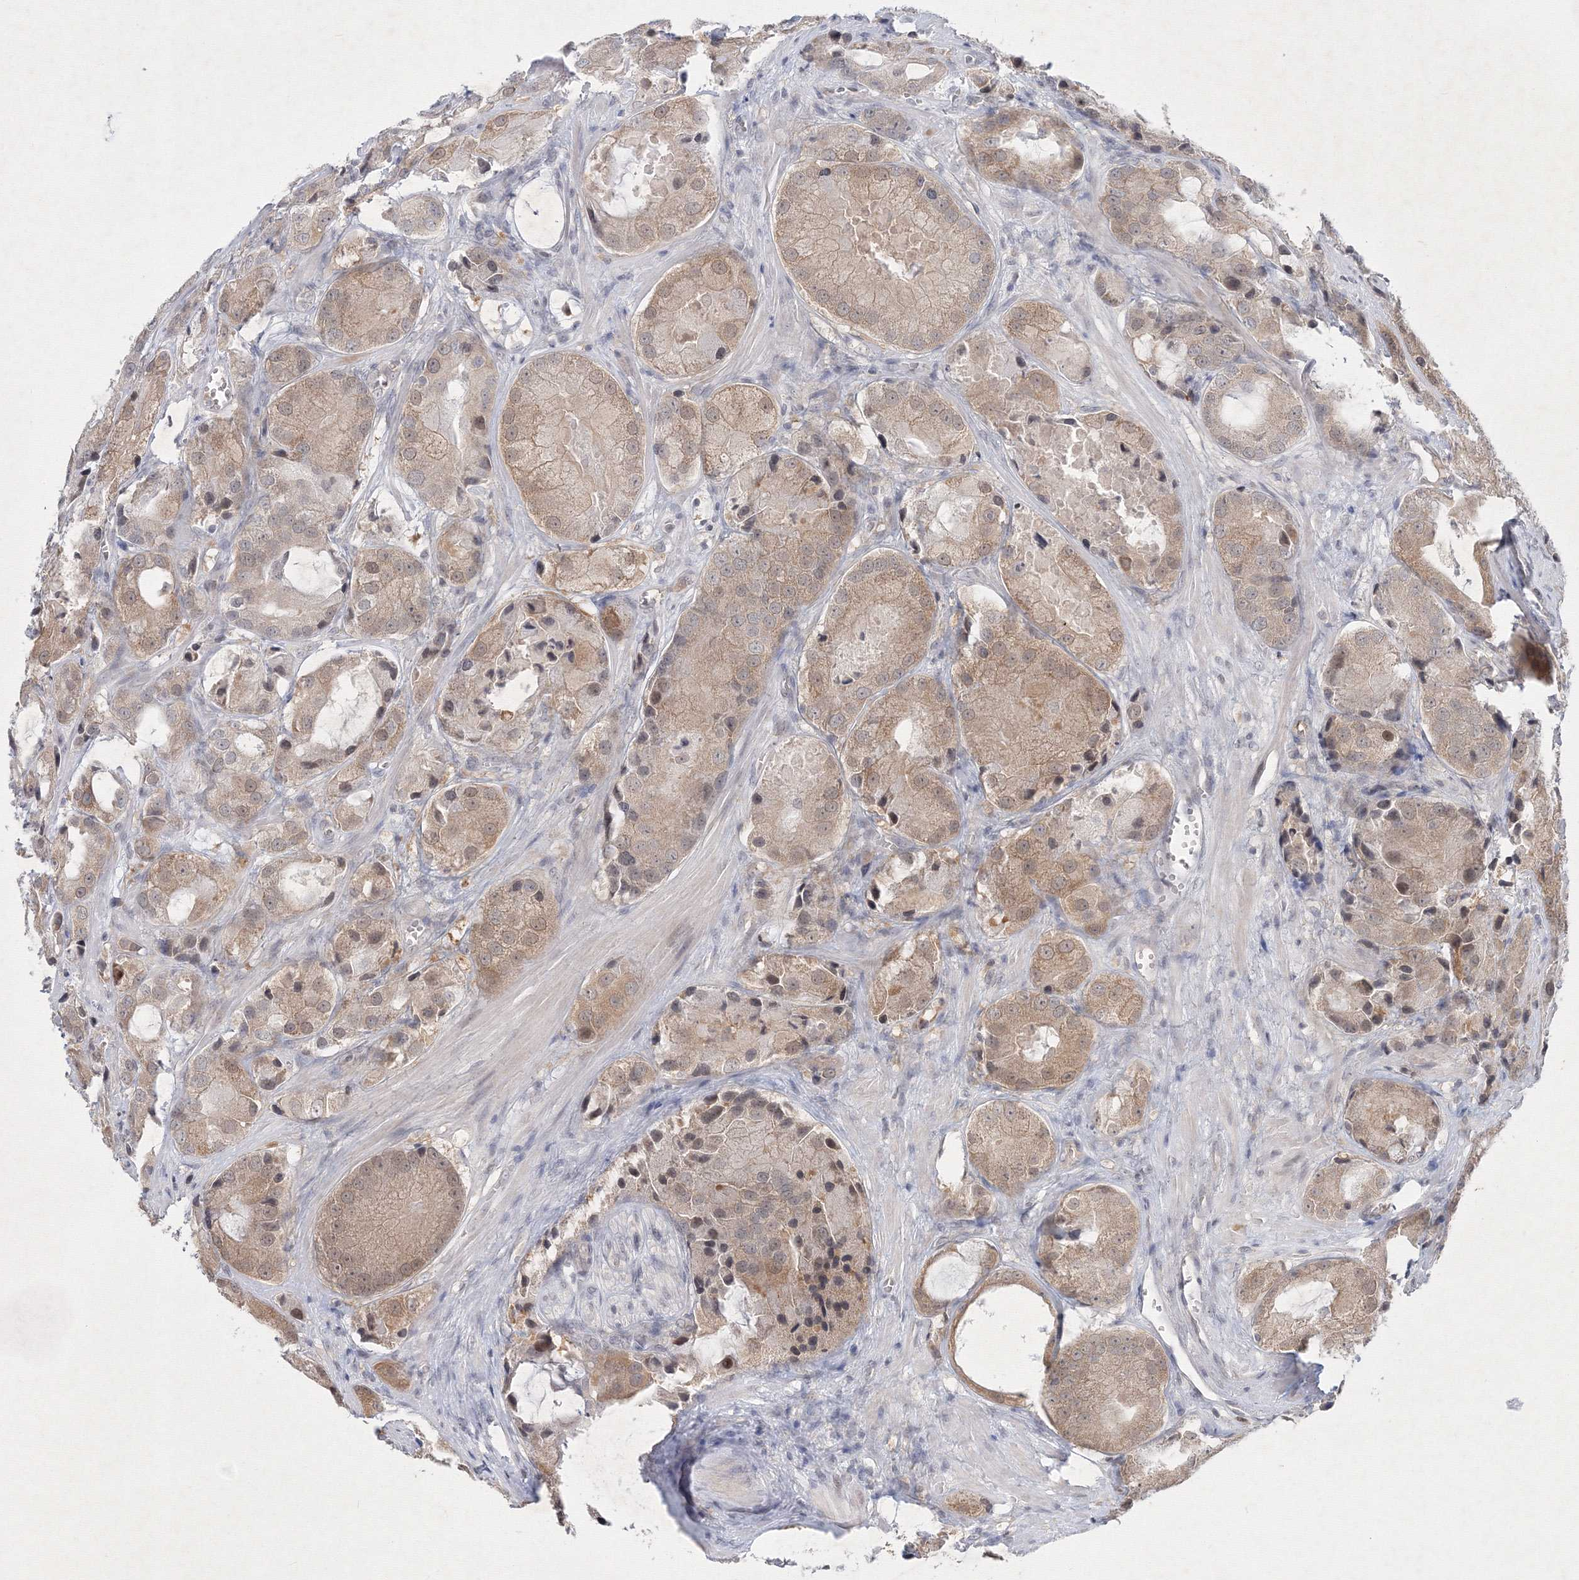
{"staining": {"intensity": "weak", "quantity": ">75%", "location": "cytoplasmic/membranous,nuclear"}, "tissue": "prostate cancer", "cell_type": "Tumor cells", "image_type": "cancer", "snomed": [{"axis": "morphology", "description": "Adenocarcinoma, High grade"}, {"axis": "topography", "description": "Prostate"}], "caption": "IHC micrograph of human high-grade adenocarcinoma (prostate) stained for a protein (brown), which reveals low levels of weak cytoplasmic/membranous and nuclear staining in about >75% of tumor cells.", "gene": "NXPE3", "patient": {"sex": "male", "age": 70}}